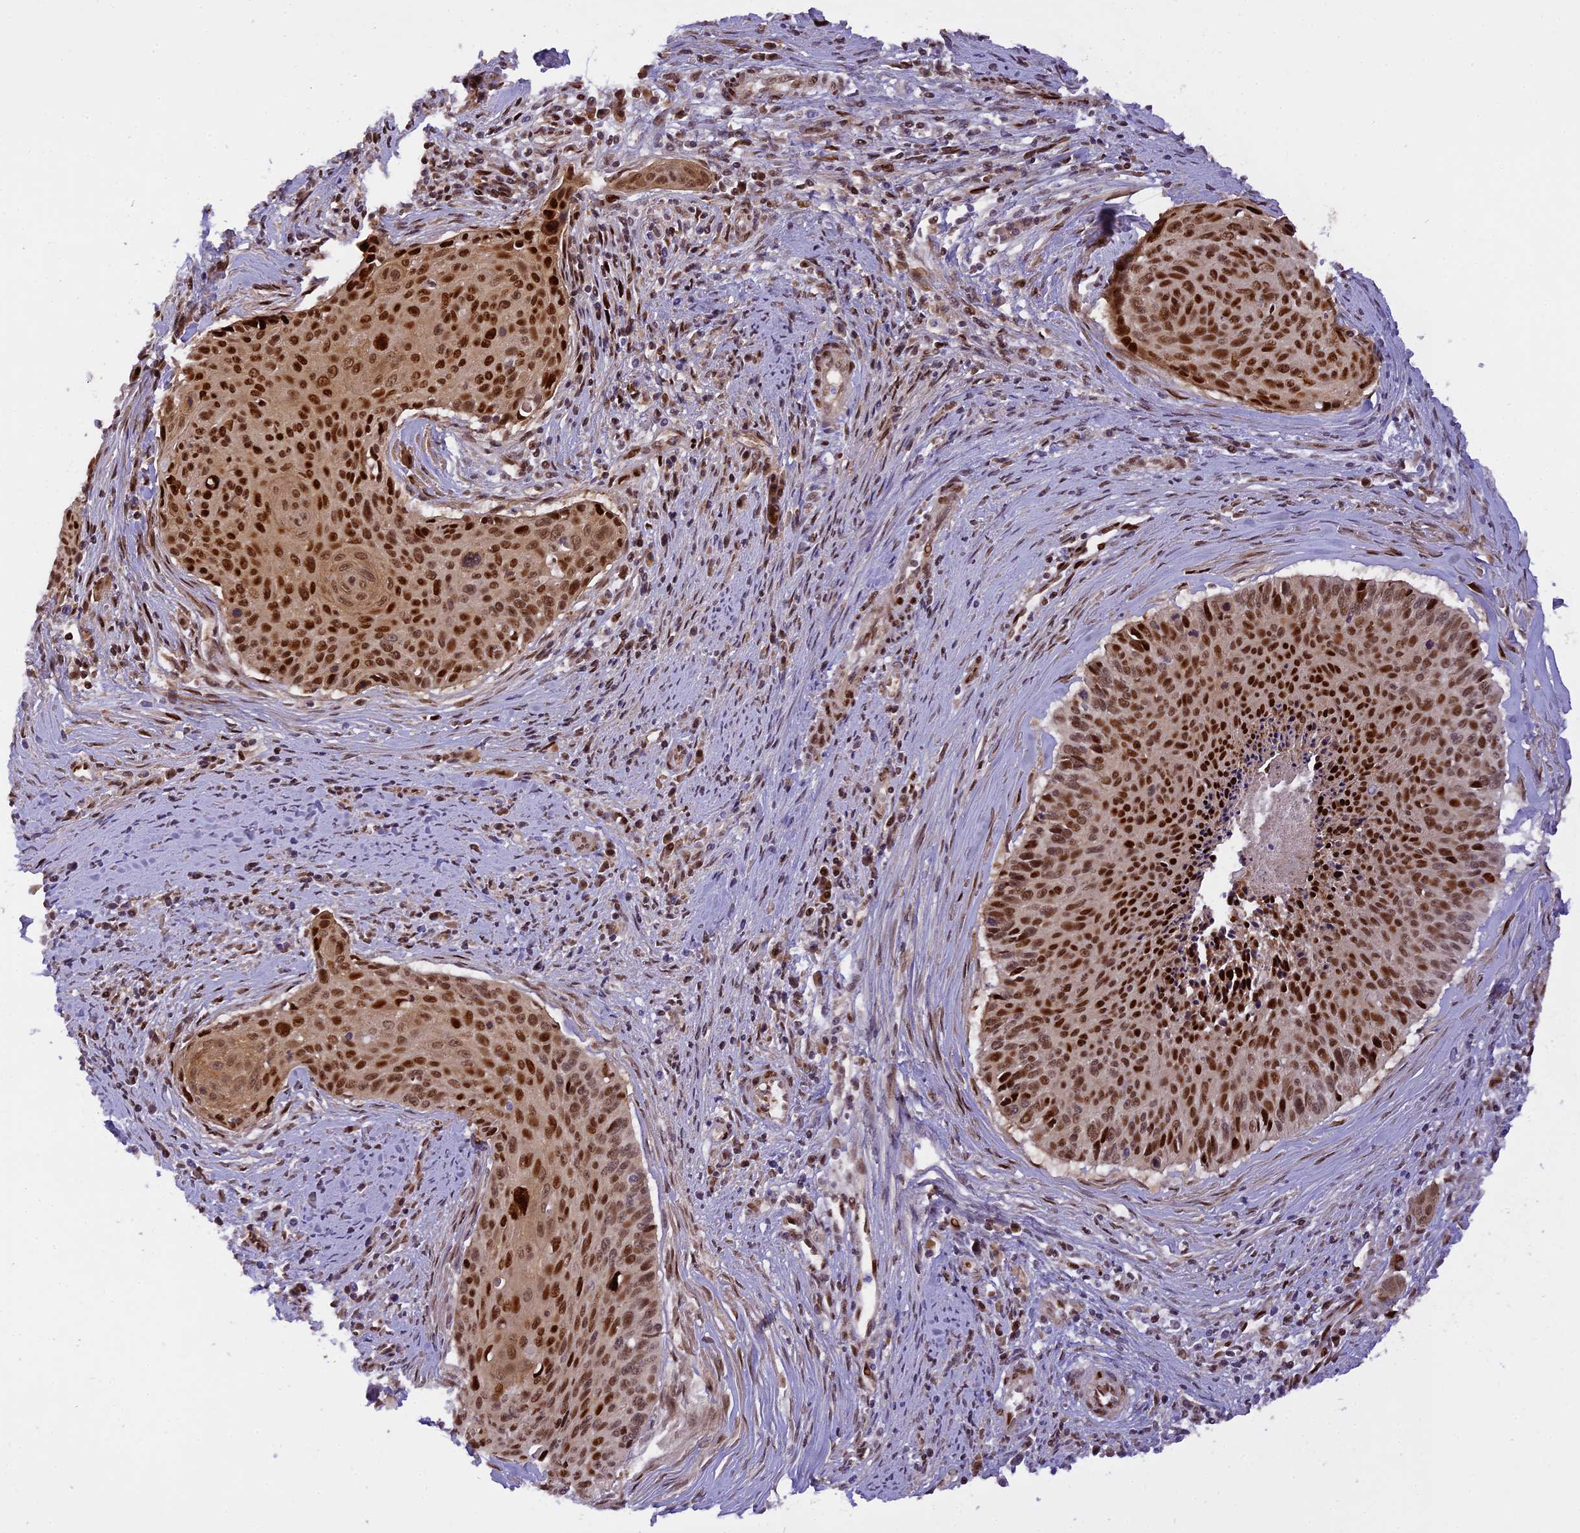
{"staining": {"intensity": "strong", "quantity": ">75%", "location": "nuclear"}, "tissue": "cervical cancer", "cell_type": "Tumor cells", "image_type": "cancer", "snomed": [{"axis": "morphology", "description": "Squamous cell carcinoma, NOS"}, {"axis": "topography", "description": "Cervix"}], "caption": "Immunohistochemistry (IHC) micrograph of human cervical squamous cell carcinoma stained for a protein (brown), which shows high levels of strong nuclear positivity in about >75% of tumor cells.", "gene": "MICALL1", "patient": {"sex": "female", "age": 55}}